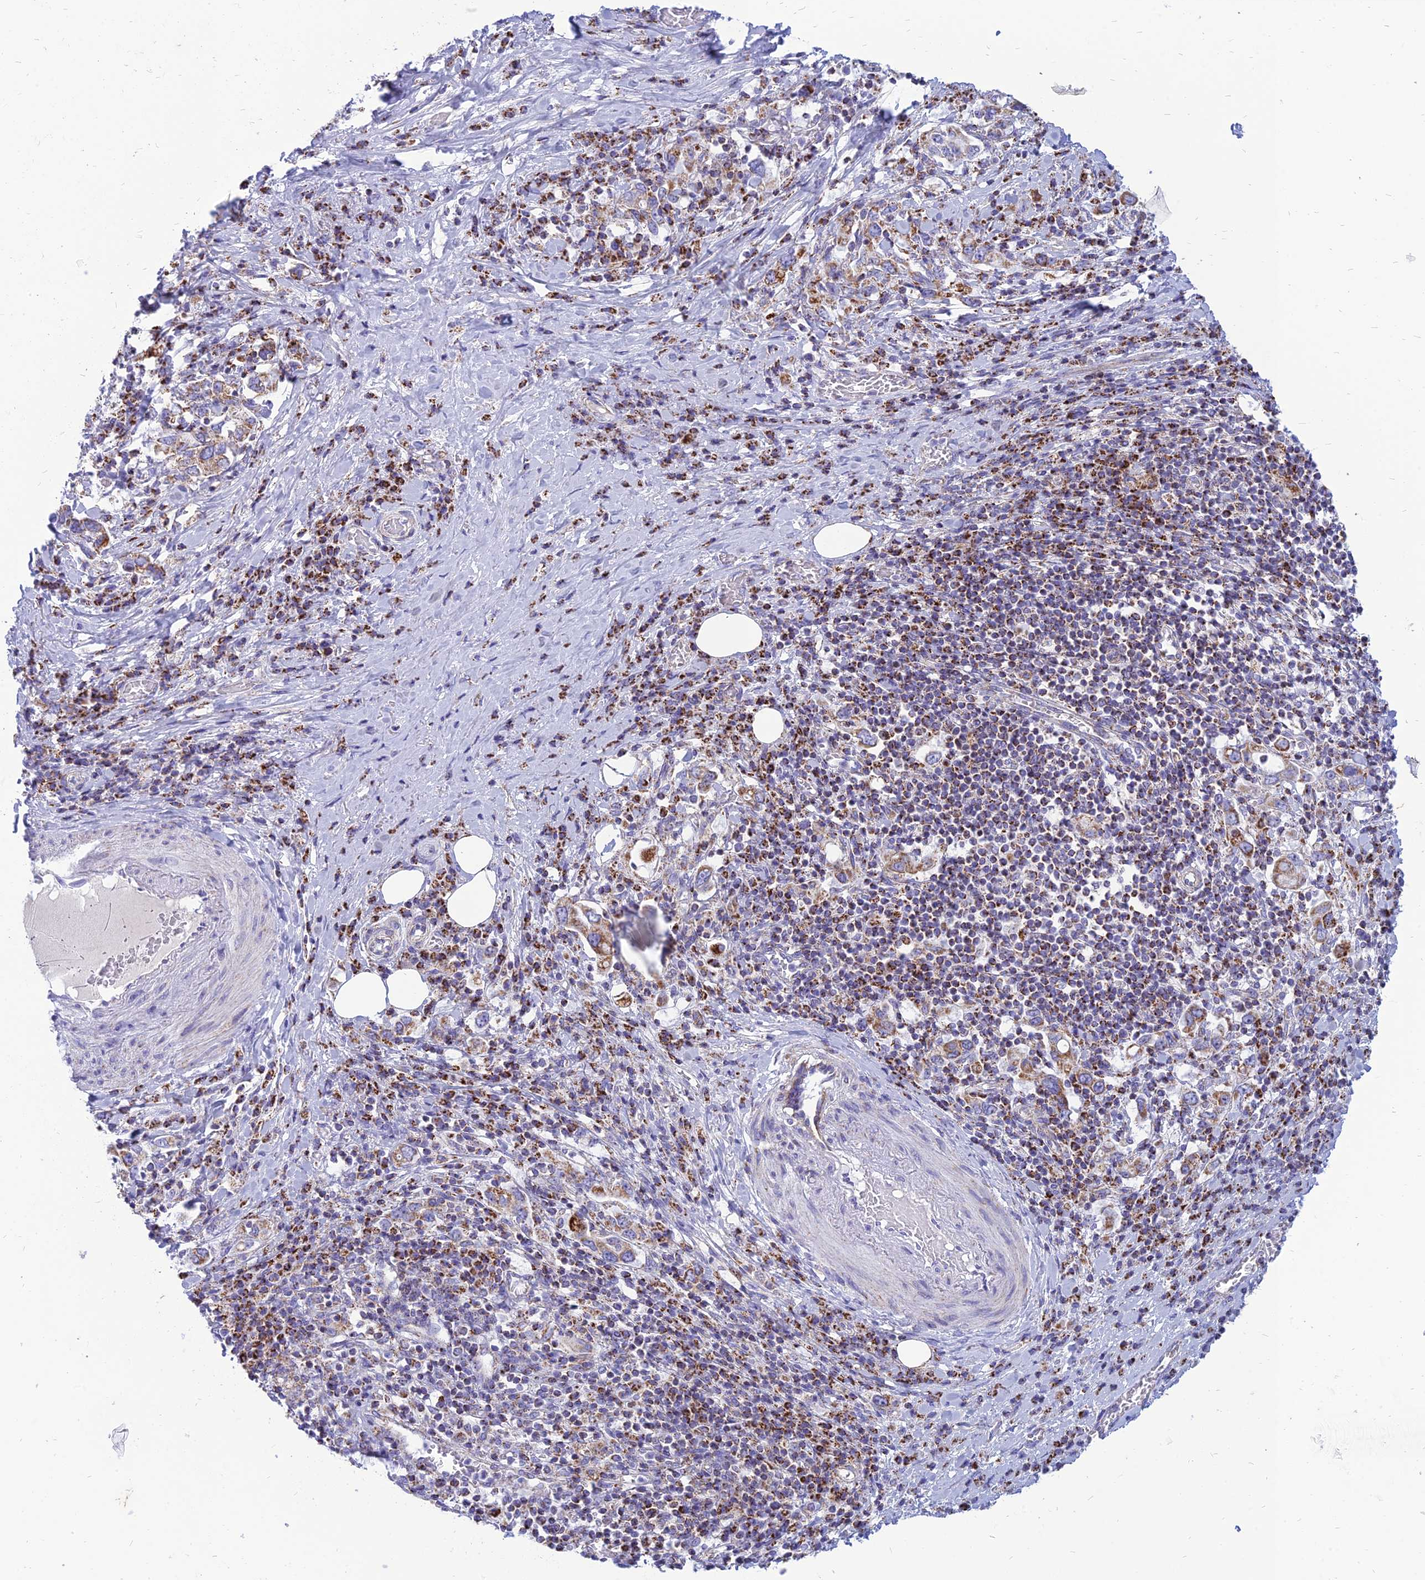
{"staining": {"intensity": "moderate", "quantity": "25%-75%", "location": "cytoplasmic/membranous"}, "tissue": "stomach cancer", "cell_type": "Tumor cells", "image_type": "cancer", "snomed": [{"axis": "morphology", "description": "Adenocarcinoma, NOS"}, {"axis": "topography", "description": "Stomach, upper"}, {"axis": "topography", "description": "Stomach"}], "caption": "A medium amount of moderate cytoplasmic/membranous positivity is identified in approximately 25%-75% of tumor cells in stomach cancer tissue. Nuclei are stained in blue.", "gene": "PACC1", "patient": {"sex": "male", "age": 62}}